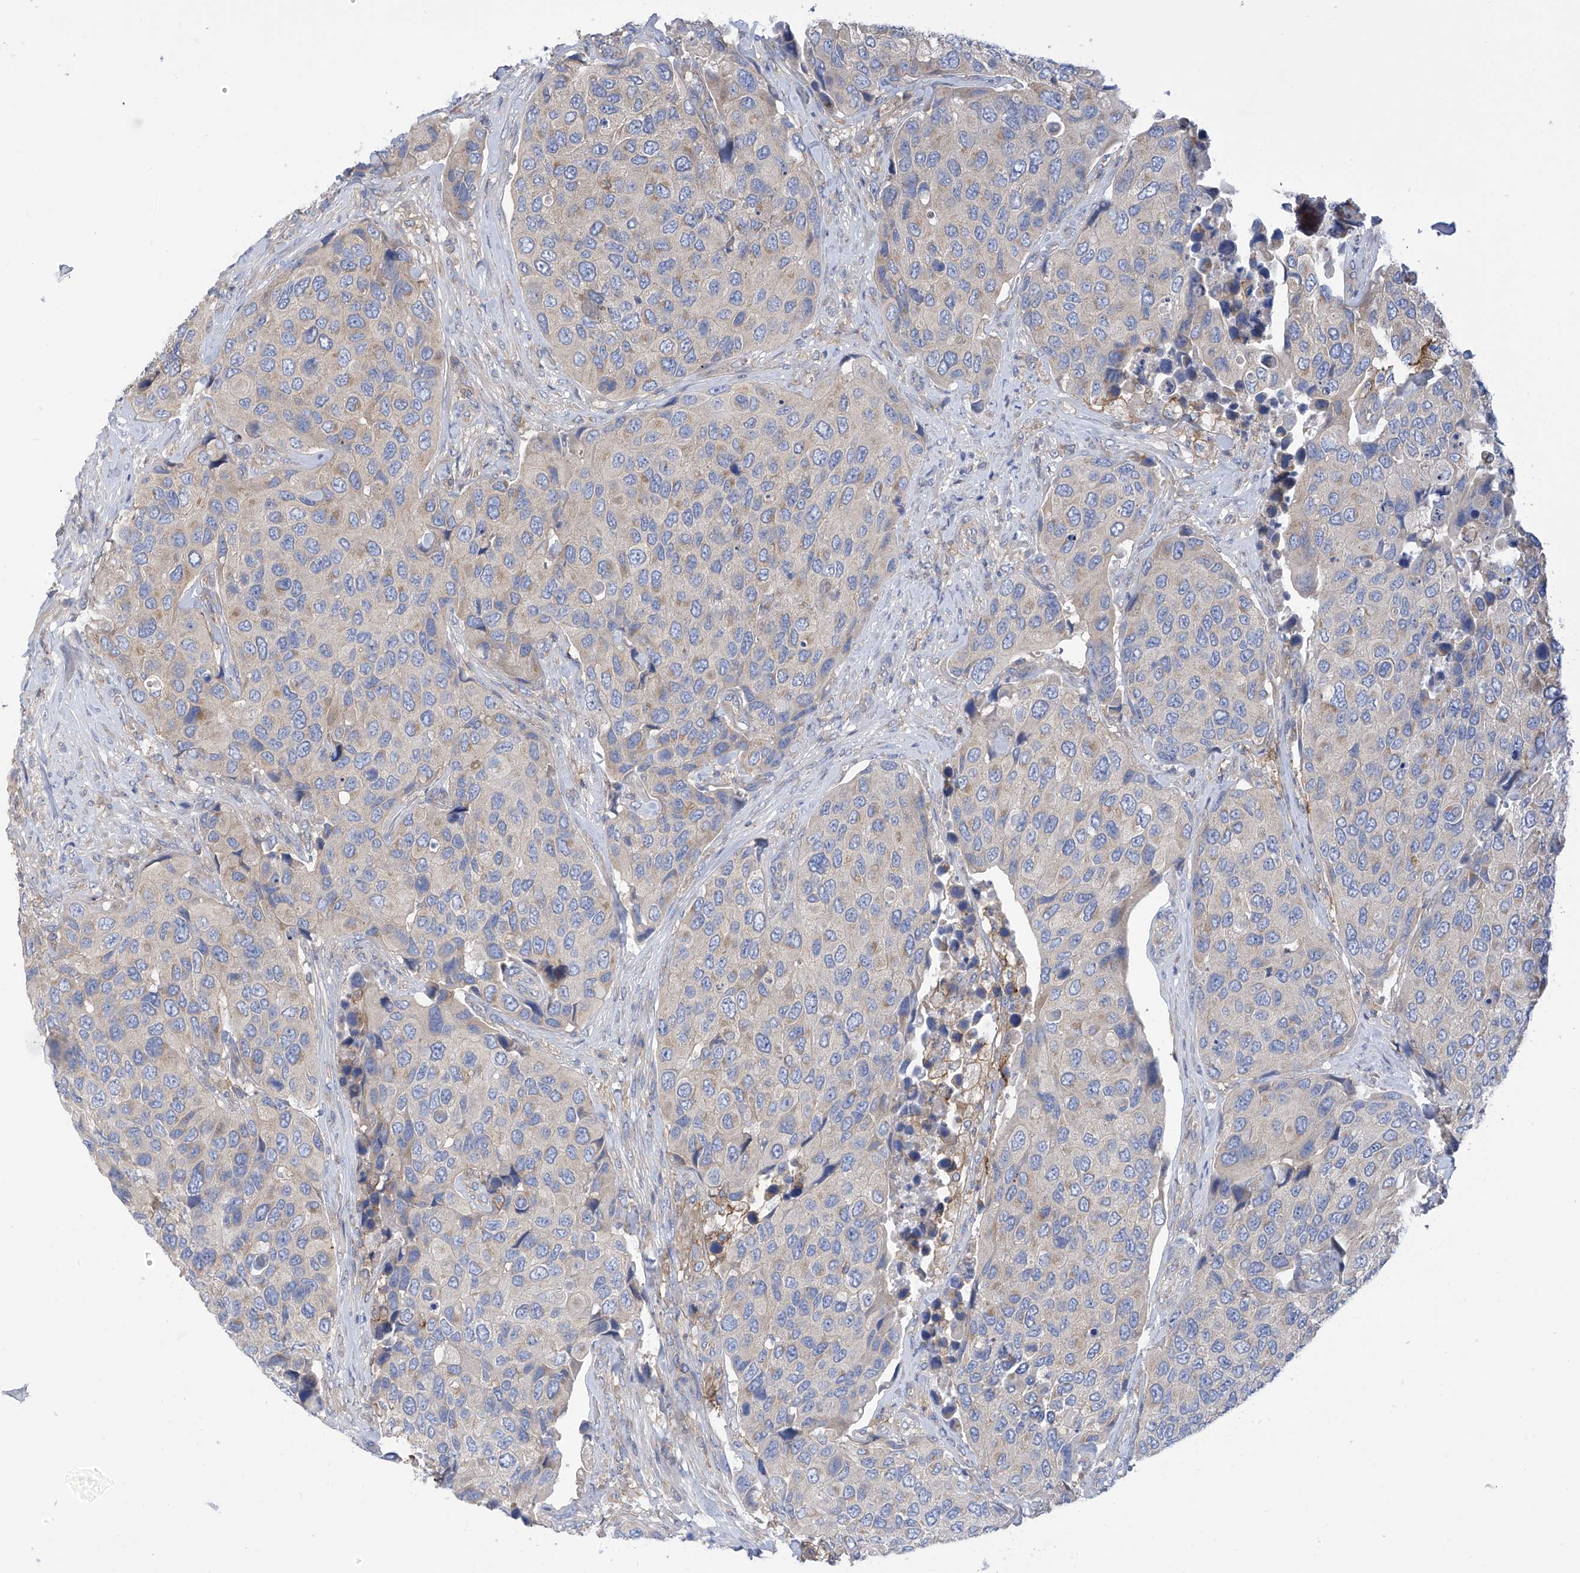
{"staining": {"intensity": "negative", "quantity": "none", "location": "none"}, "tissue": "urothelial cancer", "cell_type": "Tumor cells", "image_type": "cancer", "snomed": [{"axis": "morphology", "description": "Urothelial carcinoma, High grade"}, {"axis": "topography", "description": "Urinary bladder"}], "caption": "Tumor cells show no significant protein positivity in high-grade urothelial carcinoma. Brightfield microscopy of IHC stained with DAB (3,3'-diaminobenzidine) (brown) and hematoxylin (blue), captured at high magnification.", "gene": "P2RX7", "patient": {"sex": "male", "age": 74}}